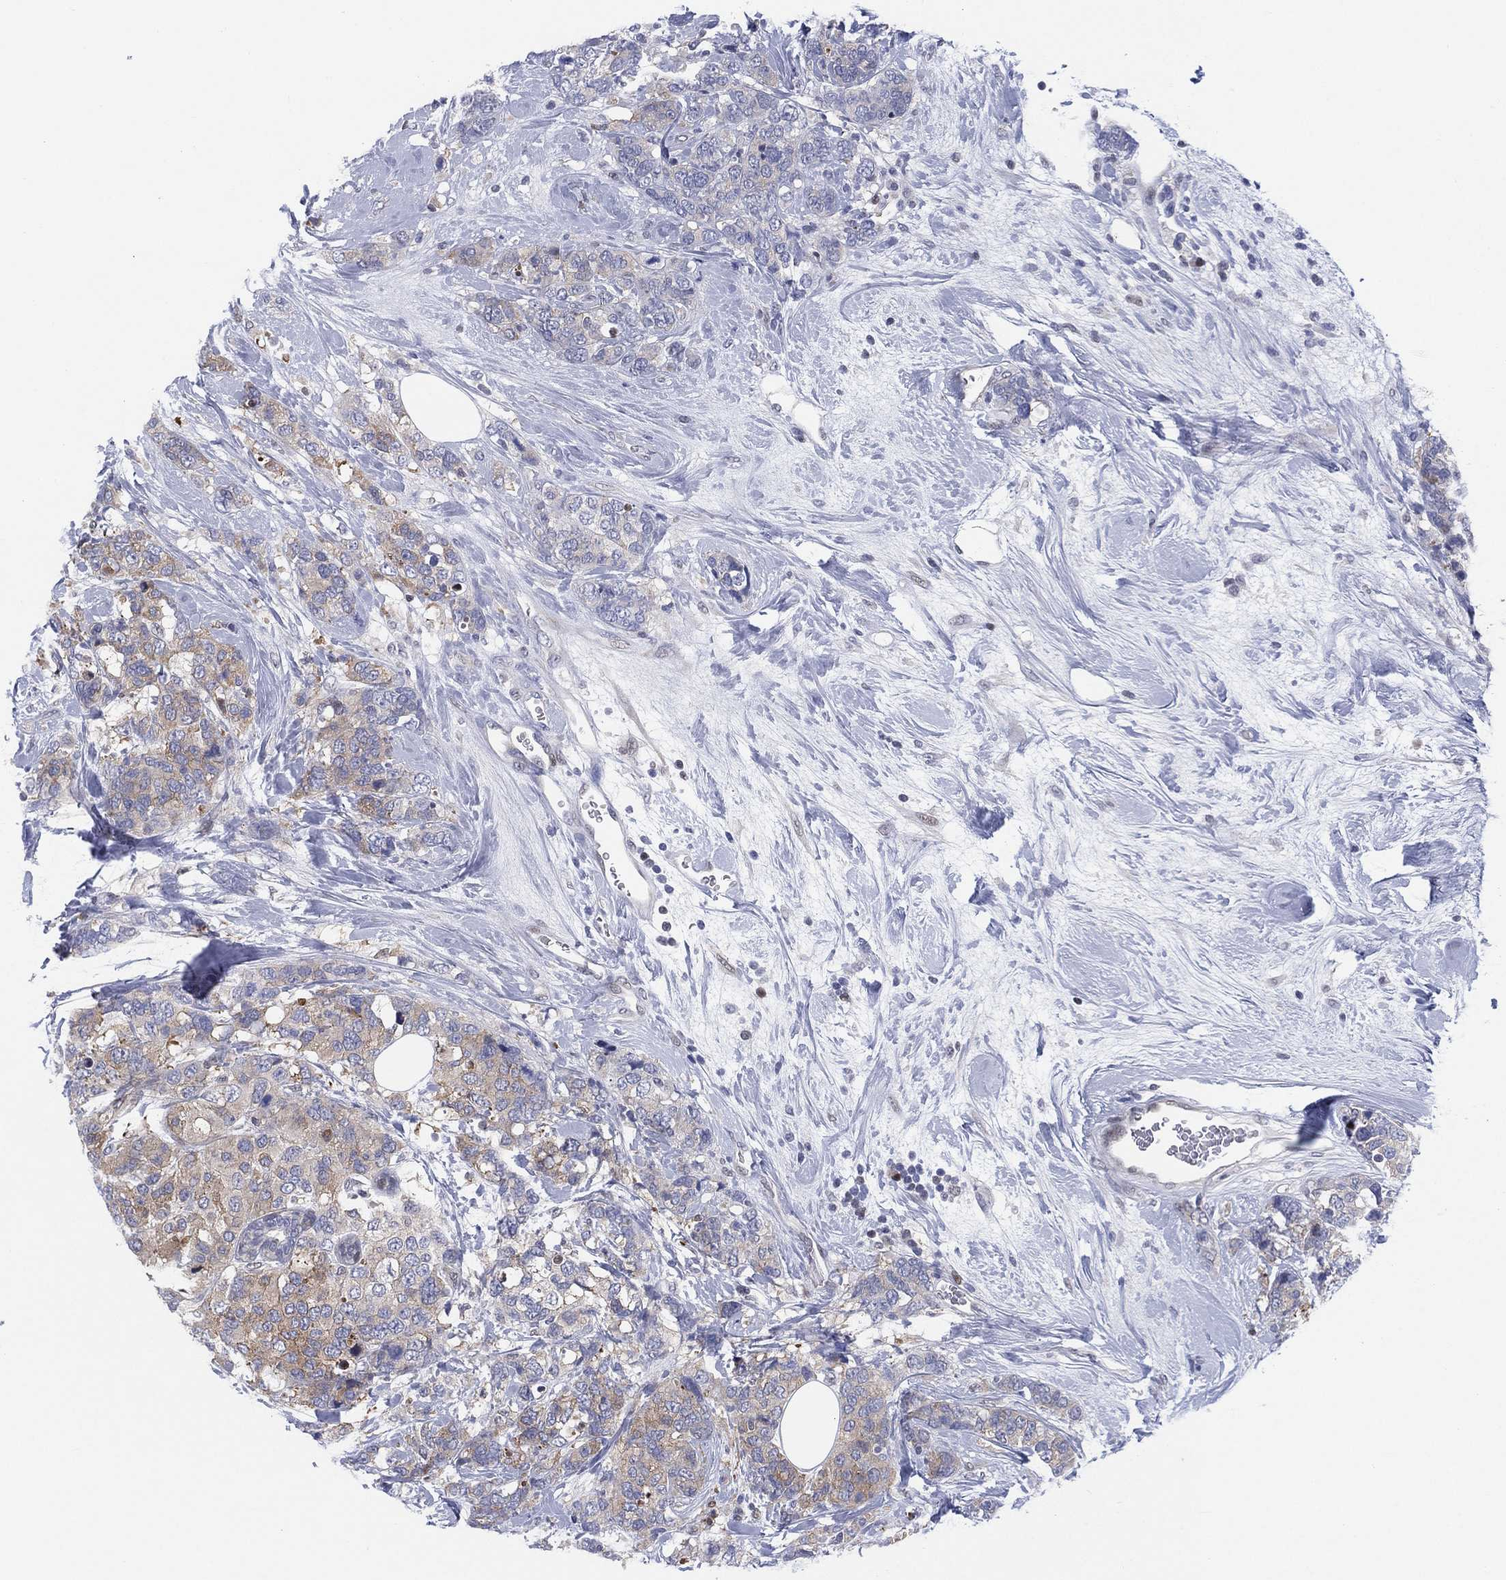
{"staining": {"intensity": "weak", "quantity": "<25%", "location": "cytoplasmic/membranous"}, "tissue": "breast cancer", "cell_type": "Tumor cells", "image_type": "cancer", "snomed": [{"axis": "morphology", "description": "Lobular carcinoma"}, {"axis": "topography", "description": "Breast"}], "caption": "IHC image of neoplastic tissue: breast cancer (lobular carcinoma) stained with DAB (3,3'-diaminobenzidine) demonstrates no significant protein positivity in tumor cells.", "gene": "SLC4A4", "patient": {"sex": "female", "age": 59}}